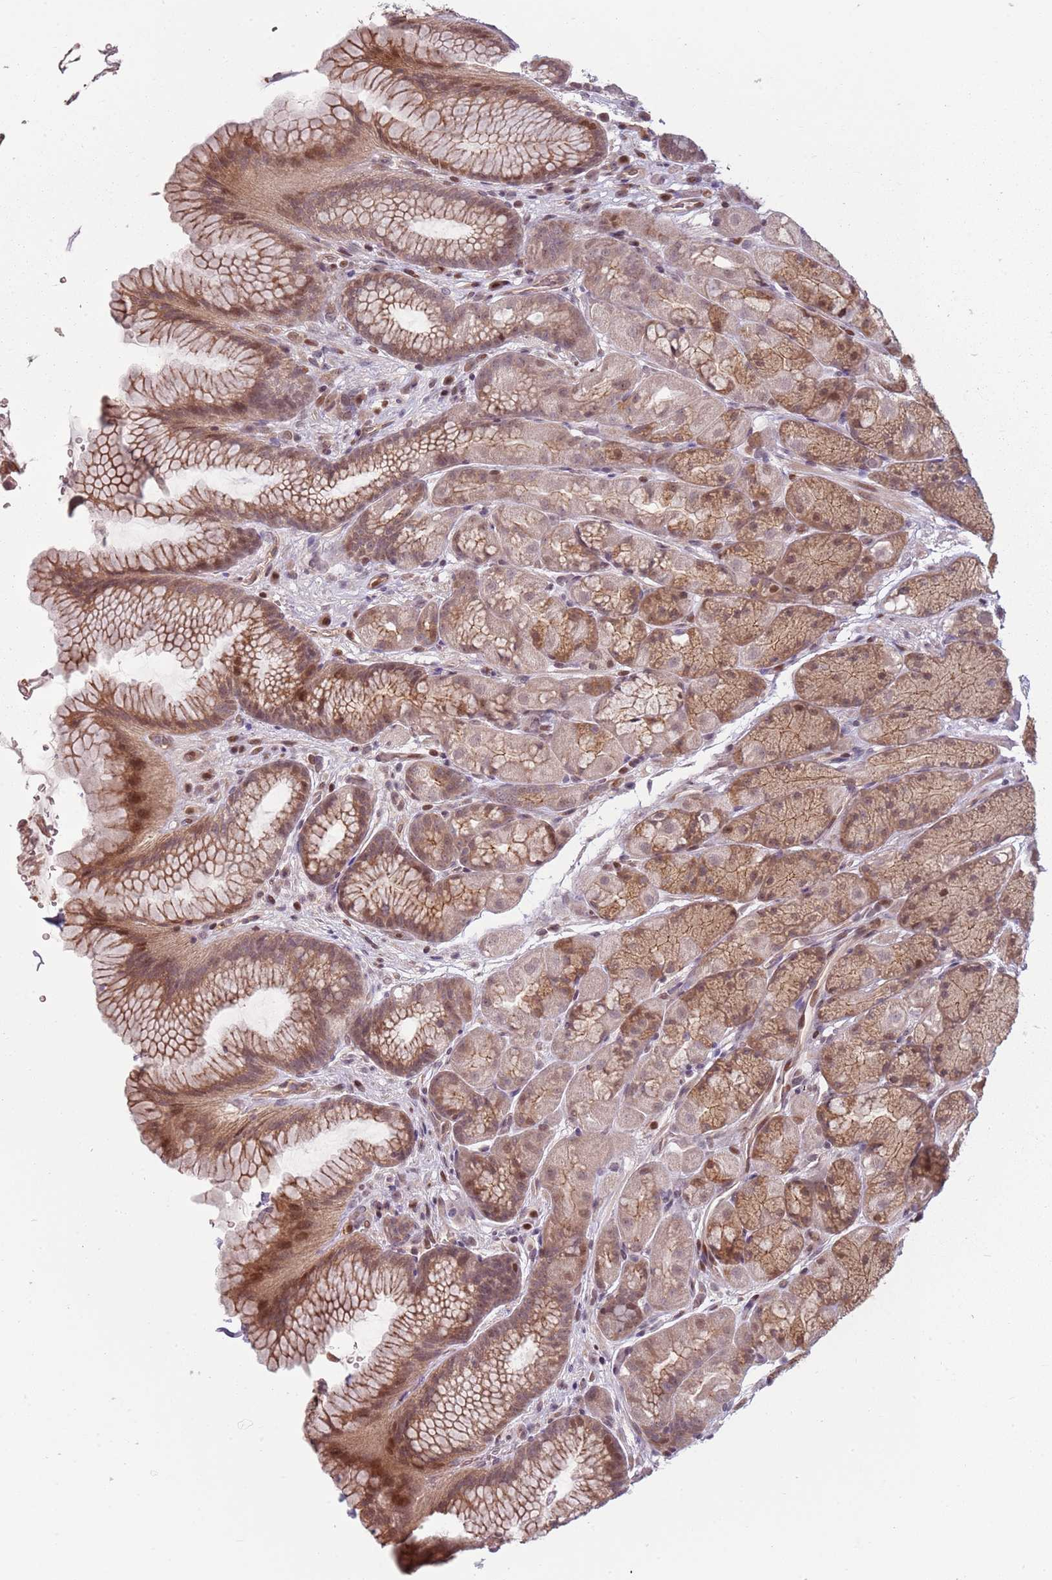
{"staining": {"intensity": "moderate", "quantity": ">75%", "location": "cytoplasmic/membranous,nuclear"}, "tissue": "stomach", "cell_type": "Glandular cells", "image_type": "normal", "snomed": [{"axis": "morphology", "description": "Normal tissue, NOS"}, {"axis": "topography", "description": "Stomach"}], "caption": "A micrograph of human stomach stained for a protein shows moderate cytoplasmic/membranous,nuclear brown staining in glandular cells.", "gene": "ADGRG1", "patient": {"sex": "male", "age": 63}}